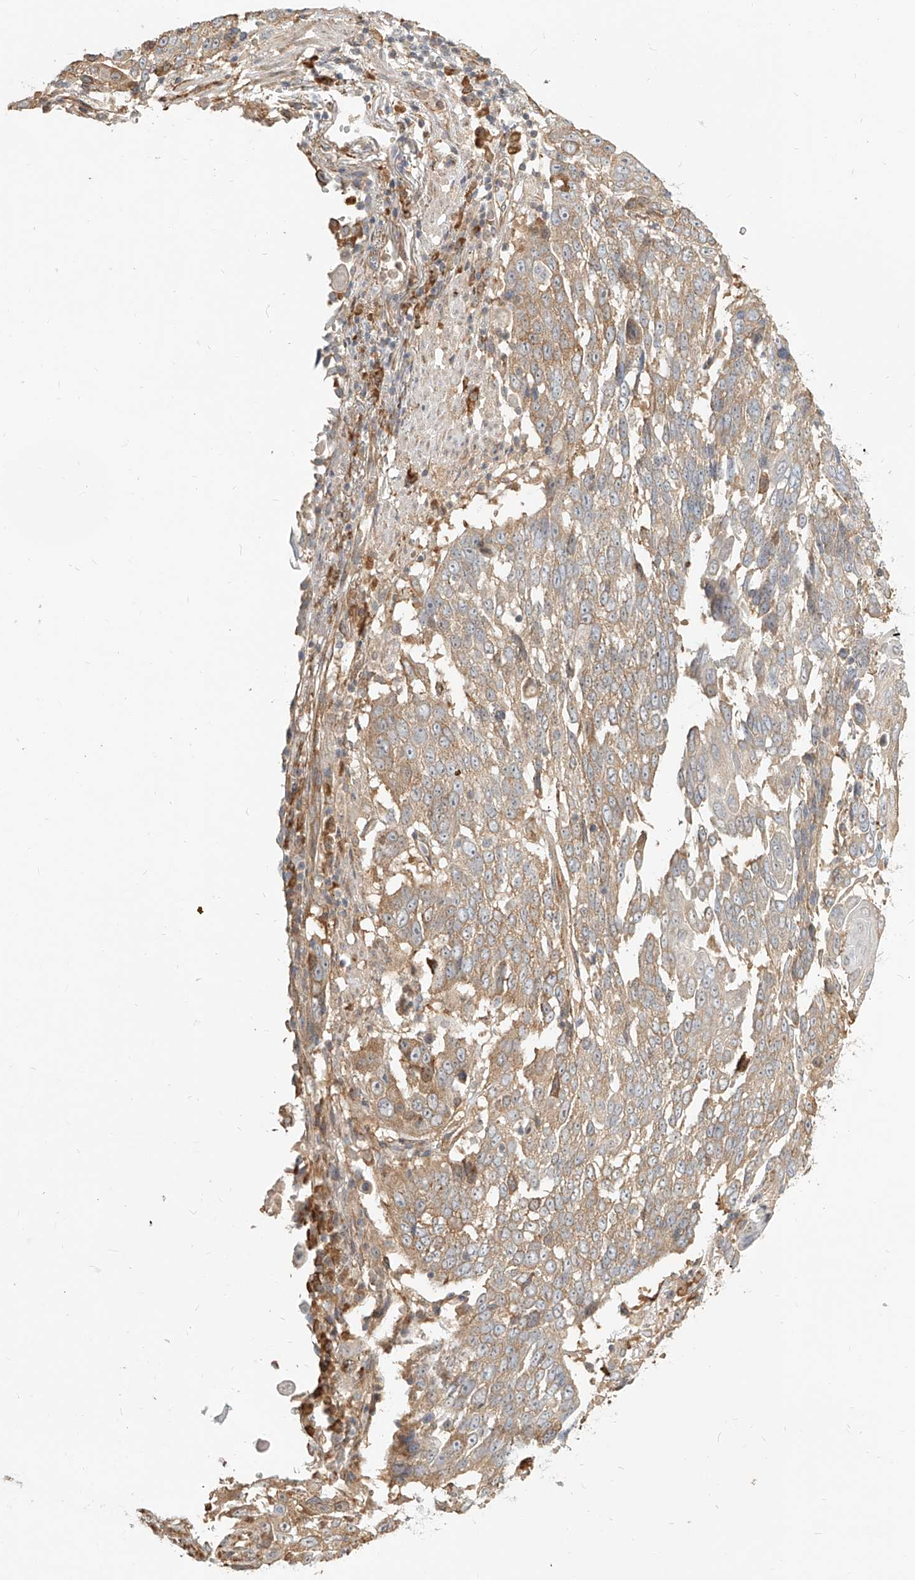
{"staining": {"intensity": "weak", "quantity": ">75%", "location": "cytoplasmic/membranous"}, "tissue": "lung cancer", "cell_type": "Tumor cells", "image_type": "cancer", "snomed": [{"axis": "morphology", "description": "Squamous cell carcinoma, NOS"}, {"axis": "topography", "description": "Lung"}], "caption": "Lung cancer (squamous cell carcinoma) stained for a protein displays weak cytoplasmic/membranous positivity in tumor cells. The staining was performed using DAB (3,3'-diaminobenzidine) to visualize the protein expression in brown, while the nuclei were stained in blue with hematoxylin (Magnification: 20x).", "gene": "UBE2K", "patient": {"sex": "male", "age": 66}}